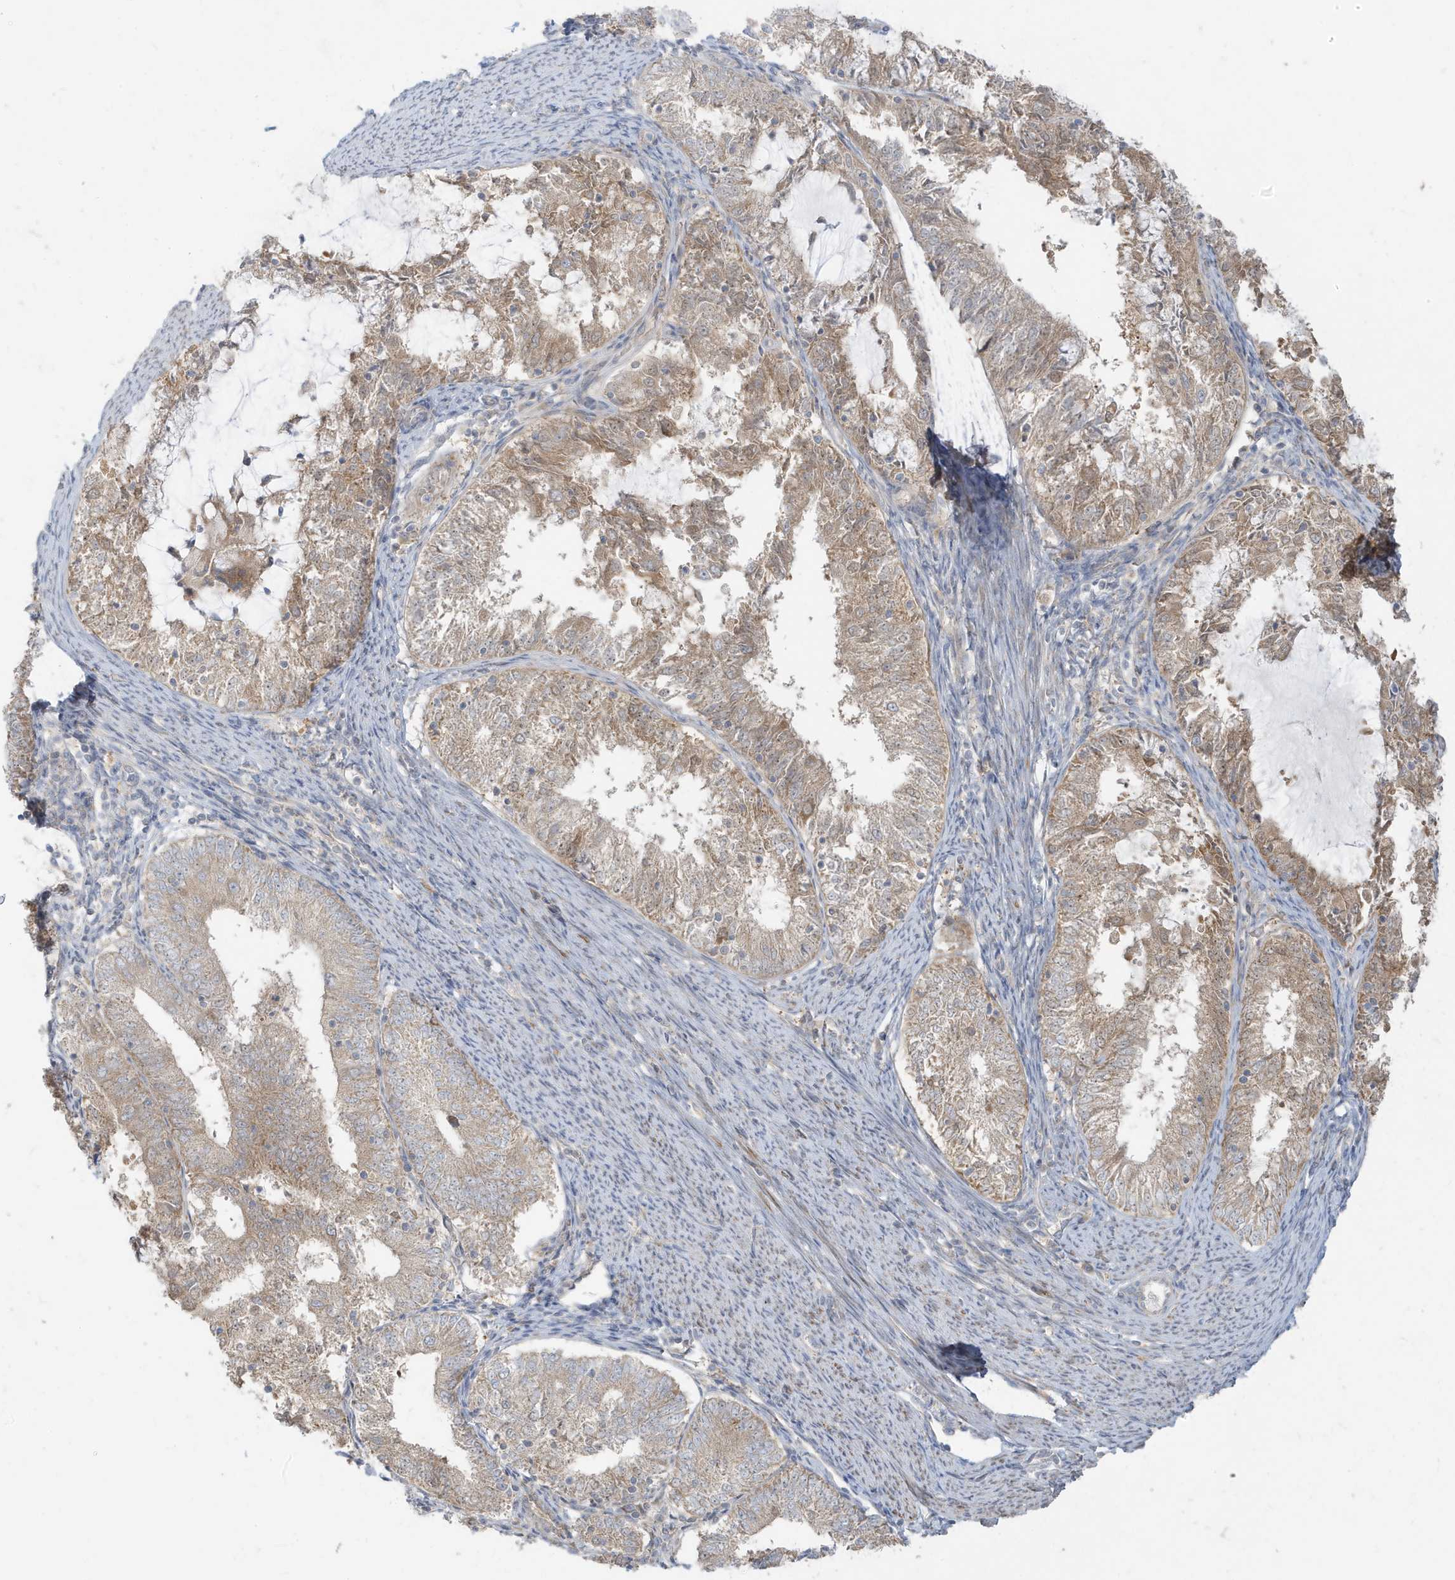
{"staining": {"intensity": "moderate", "quantity": ">75%", "location": "cytoplasmic/membranous"}, "tissue": "endometrial cancer", "cell_type": "Tumor cells", "image_type": "cancer", "snomed": [{"axis": "morphology", "description": "Adenocarcinoma, NOS"}, {"axis": "topography", "description": "Endometrium"}], "caption": "The photomicrograph demonstrates a brown stain indicating the presence of a protein in the cytoplasmic/membranous of tumor cells in endometrial cancer.", "gene": "MCOLN1", "patient": {"sex": "female", "age": 57}}